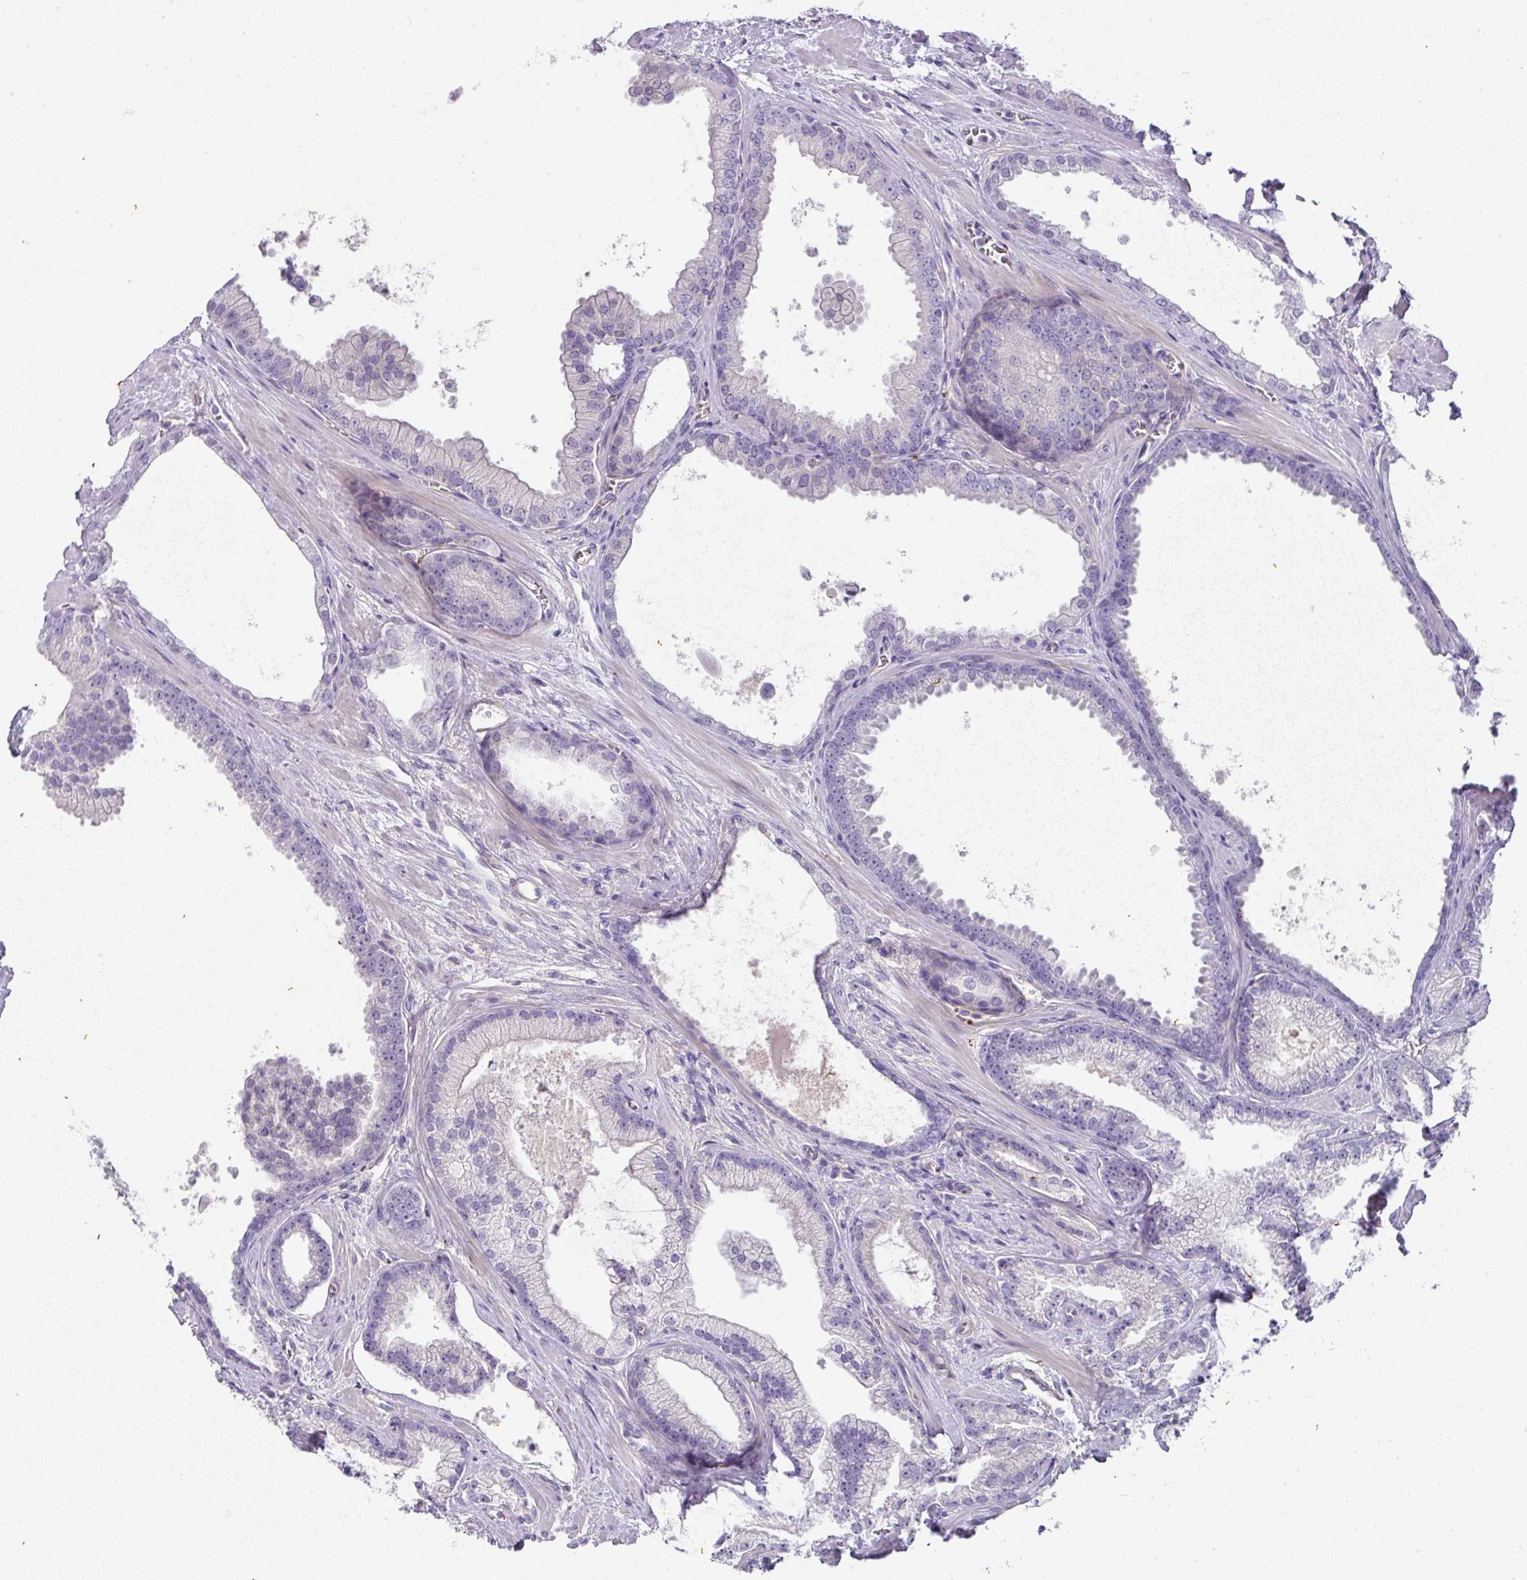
{"staining": {"intensity": "negative", "quantity": "none", "location": "none"}, "tissue": "prostate cancer", "cell_type": "Tumor cells", "image_type": "cancer", "snomed": [{"axis": "morphology", "description": "Adenocarcinoma, High grade"}, {"axis": "topography", "description": "Prostate"}], "caption": "Tumor cells show no significant protein expression in prostate cancer.", "gene": "OR52N1", "patient": {"sex": "male", "age": 68}}